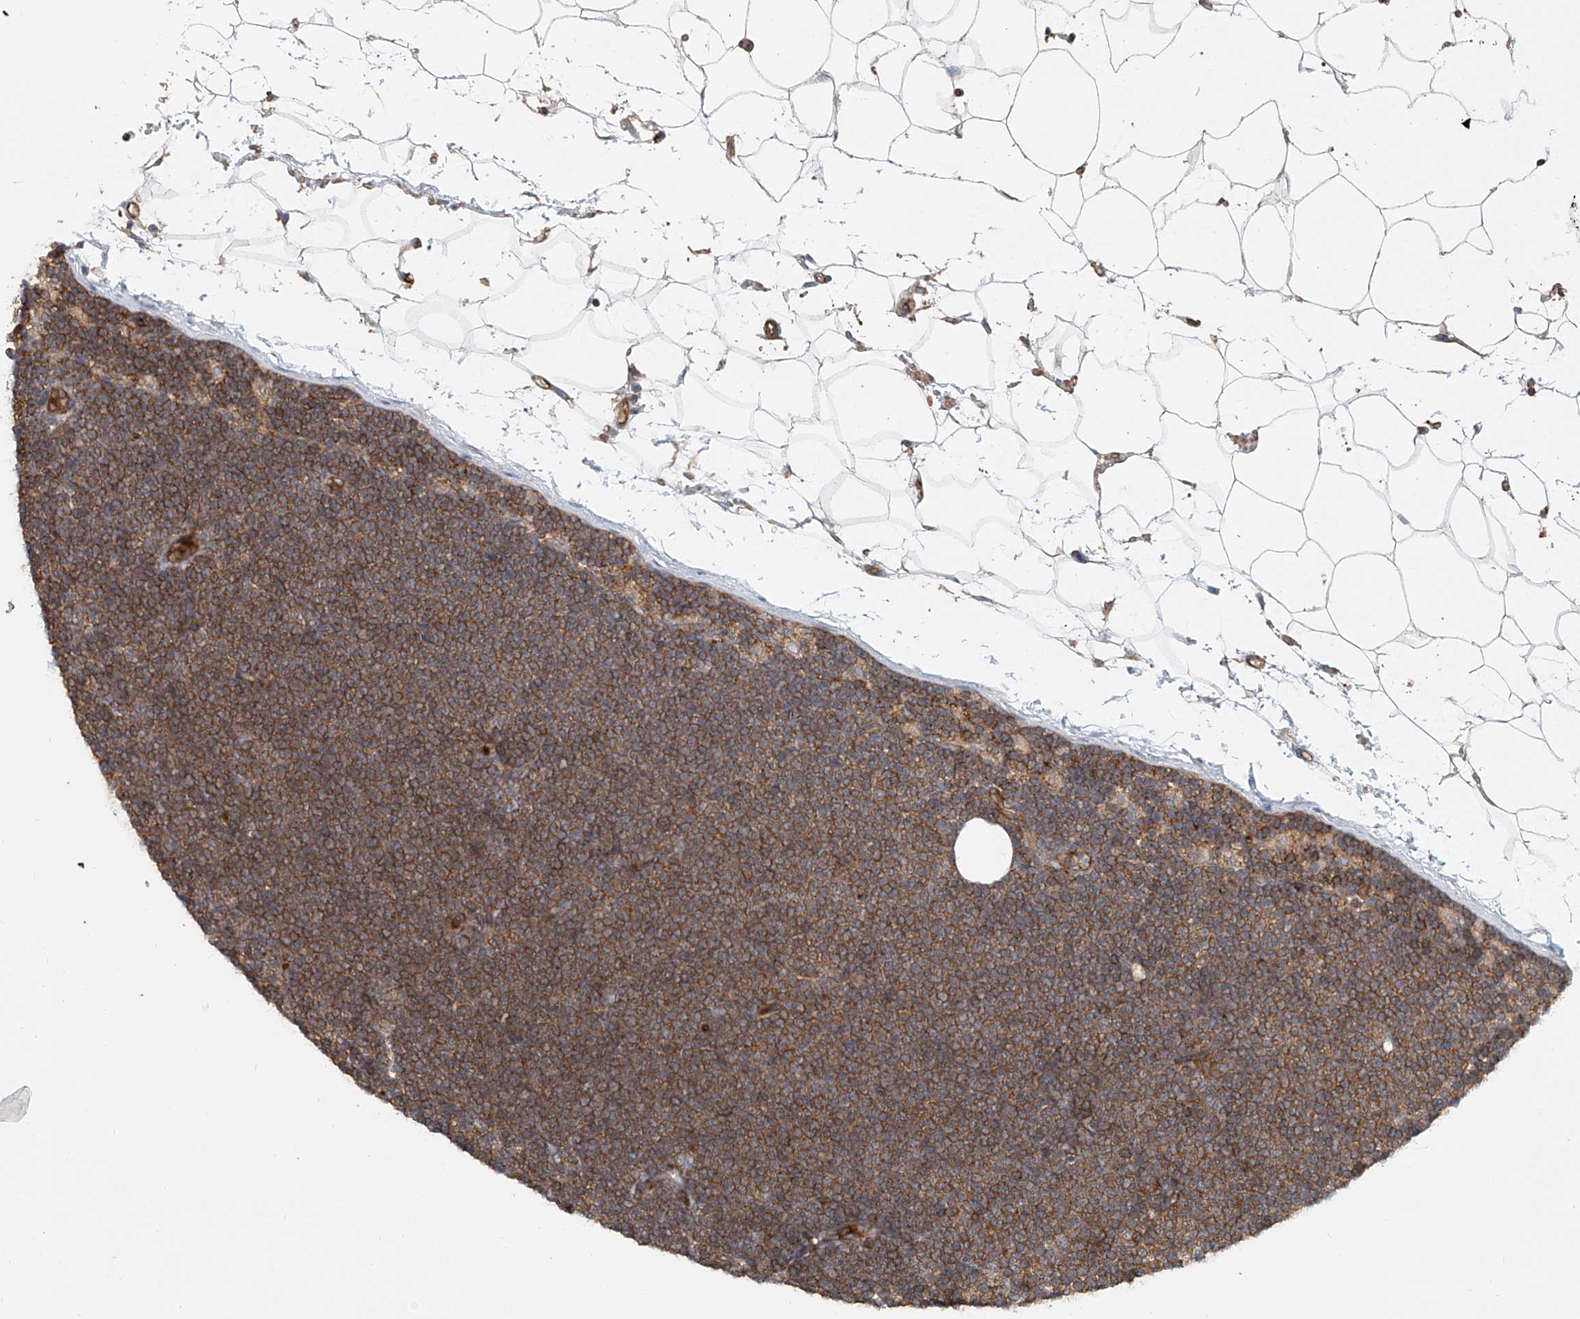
{"staining": {"intensity": "moderate", "quantity": ">75%", "location": "cytoplasmic/membranous"}, "tissue": "lymphoma", "cell_type": "Tumor cells", "image_type": "cancer", "snomed": [{"axis": "morphology", "description": "Malignant lymphoma, non-Hodgkin's type, Low grade"}, {"axis": "topography", "description": "Lymph node"}], "caption": "Low-grade malignant lymphoma, non-Hodgkin's type stained for a protein (brown) demonstrates moderate cytoplasmic/membranous positive expression in approximately >75% of tumor cells.", "gene": "FRYL", "patient": {"sex": "female", "age": 53}}